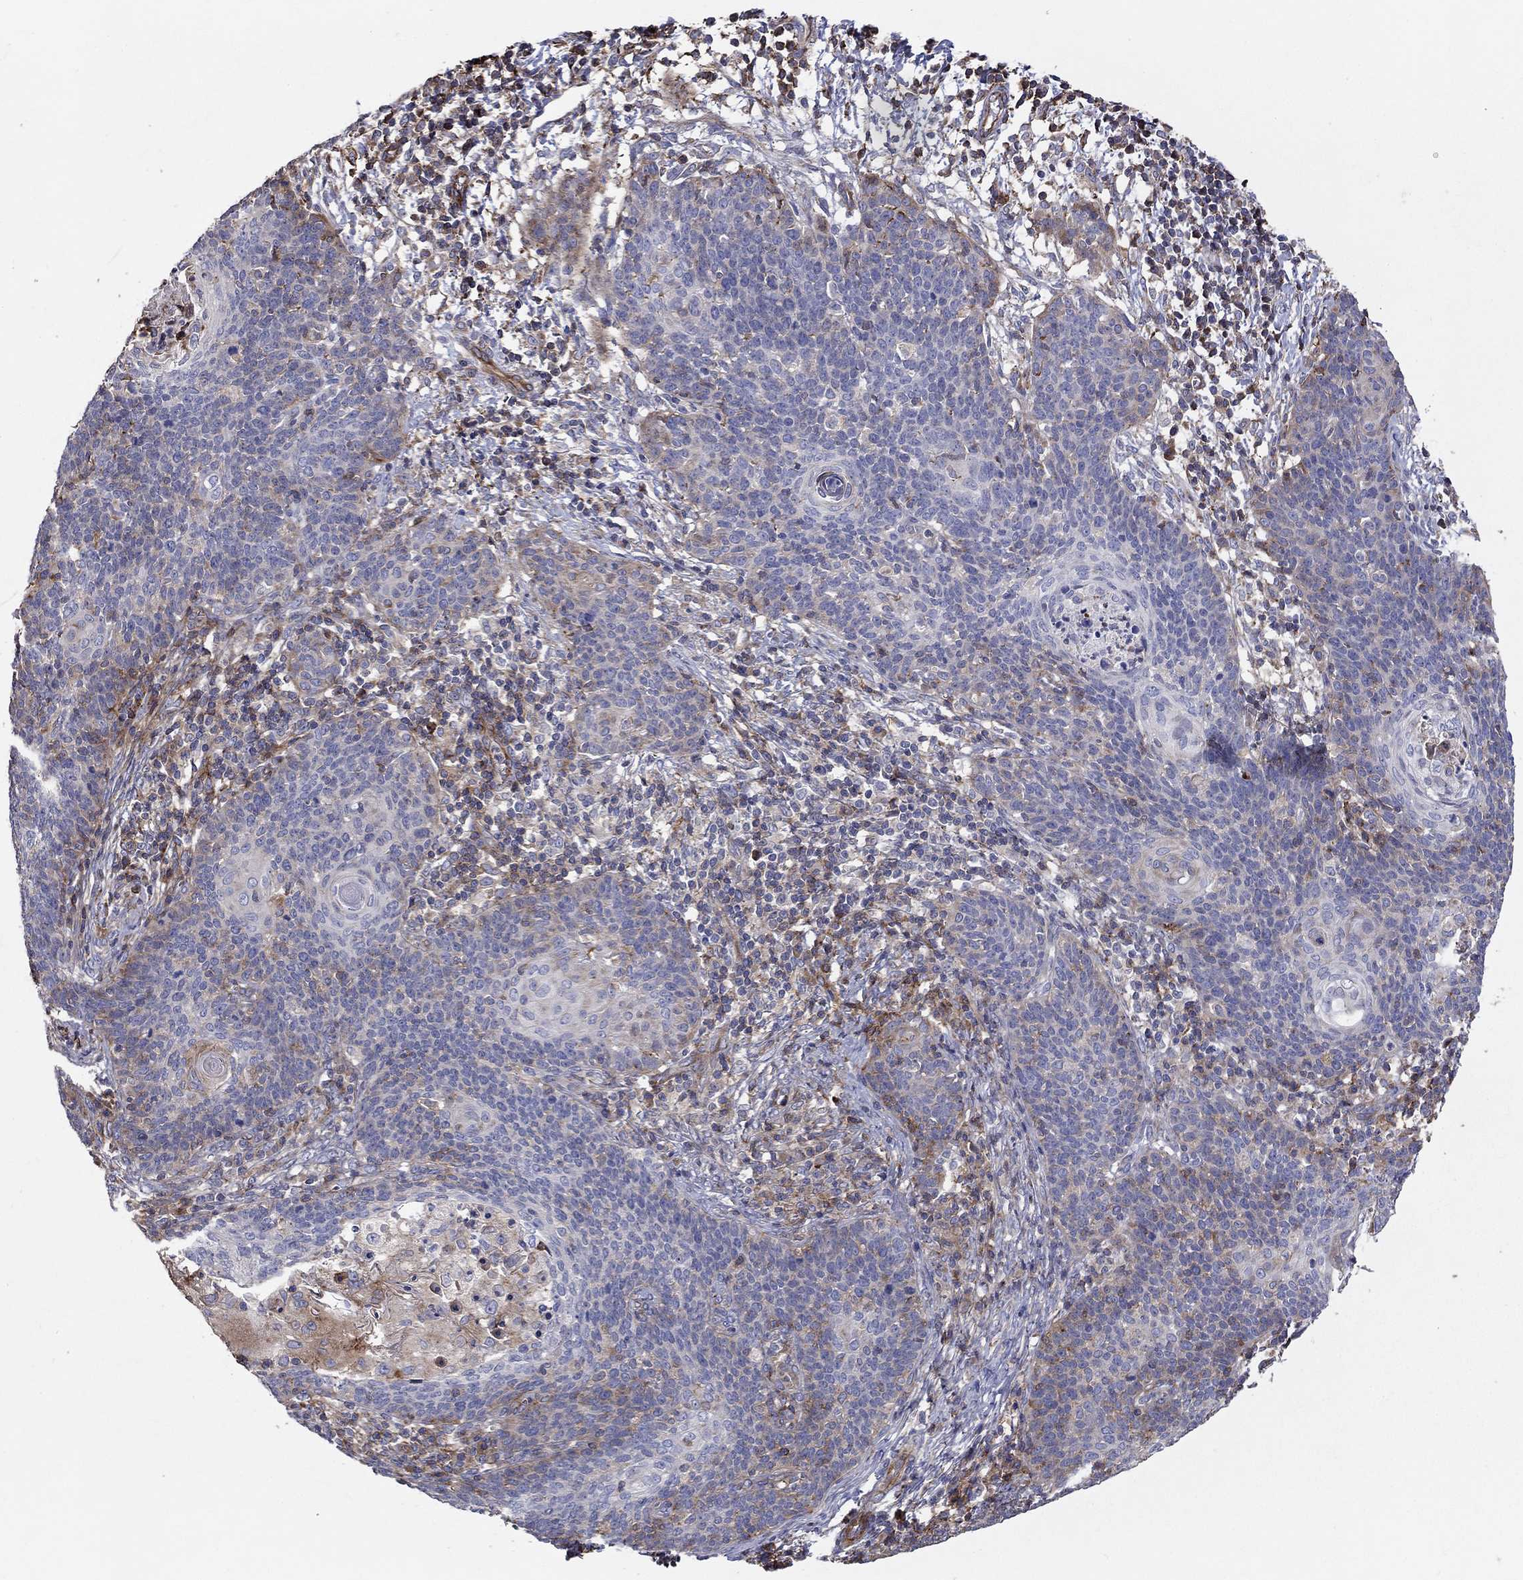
{"staining": {"intensity": "weak", "quantity": "25%-75%", "location": "cytoplasmic/membranous"}, "tissue": "cervical cancer", "cell_type": "Tumor cells", "image_type": "cancer", "snomed": [{"axis": "morphology", "description": "Squamous cell carcinoma, NOS"}, {"axis": "topography", "description": "Cervix"}], "caption": "Immunohistochemical staining of human squamous cell carcinoma (cervical) shows low levels of weak cytoplasmic/membranous positivity in approximately 25%-75% of tumor cells.", "gene": "NPHP1", "patient": {"sex": "female", "age": 39}}